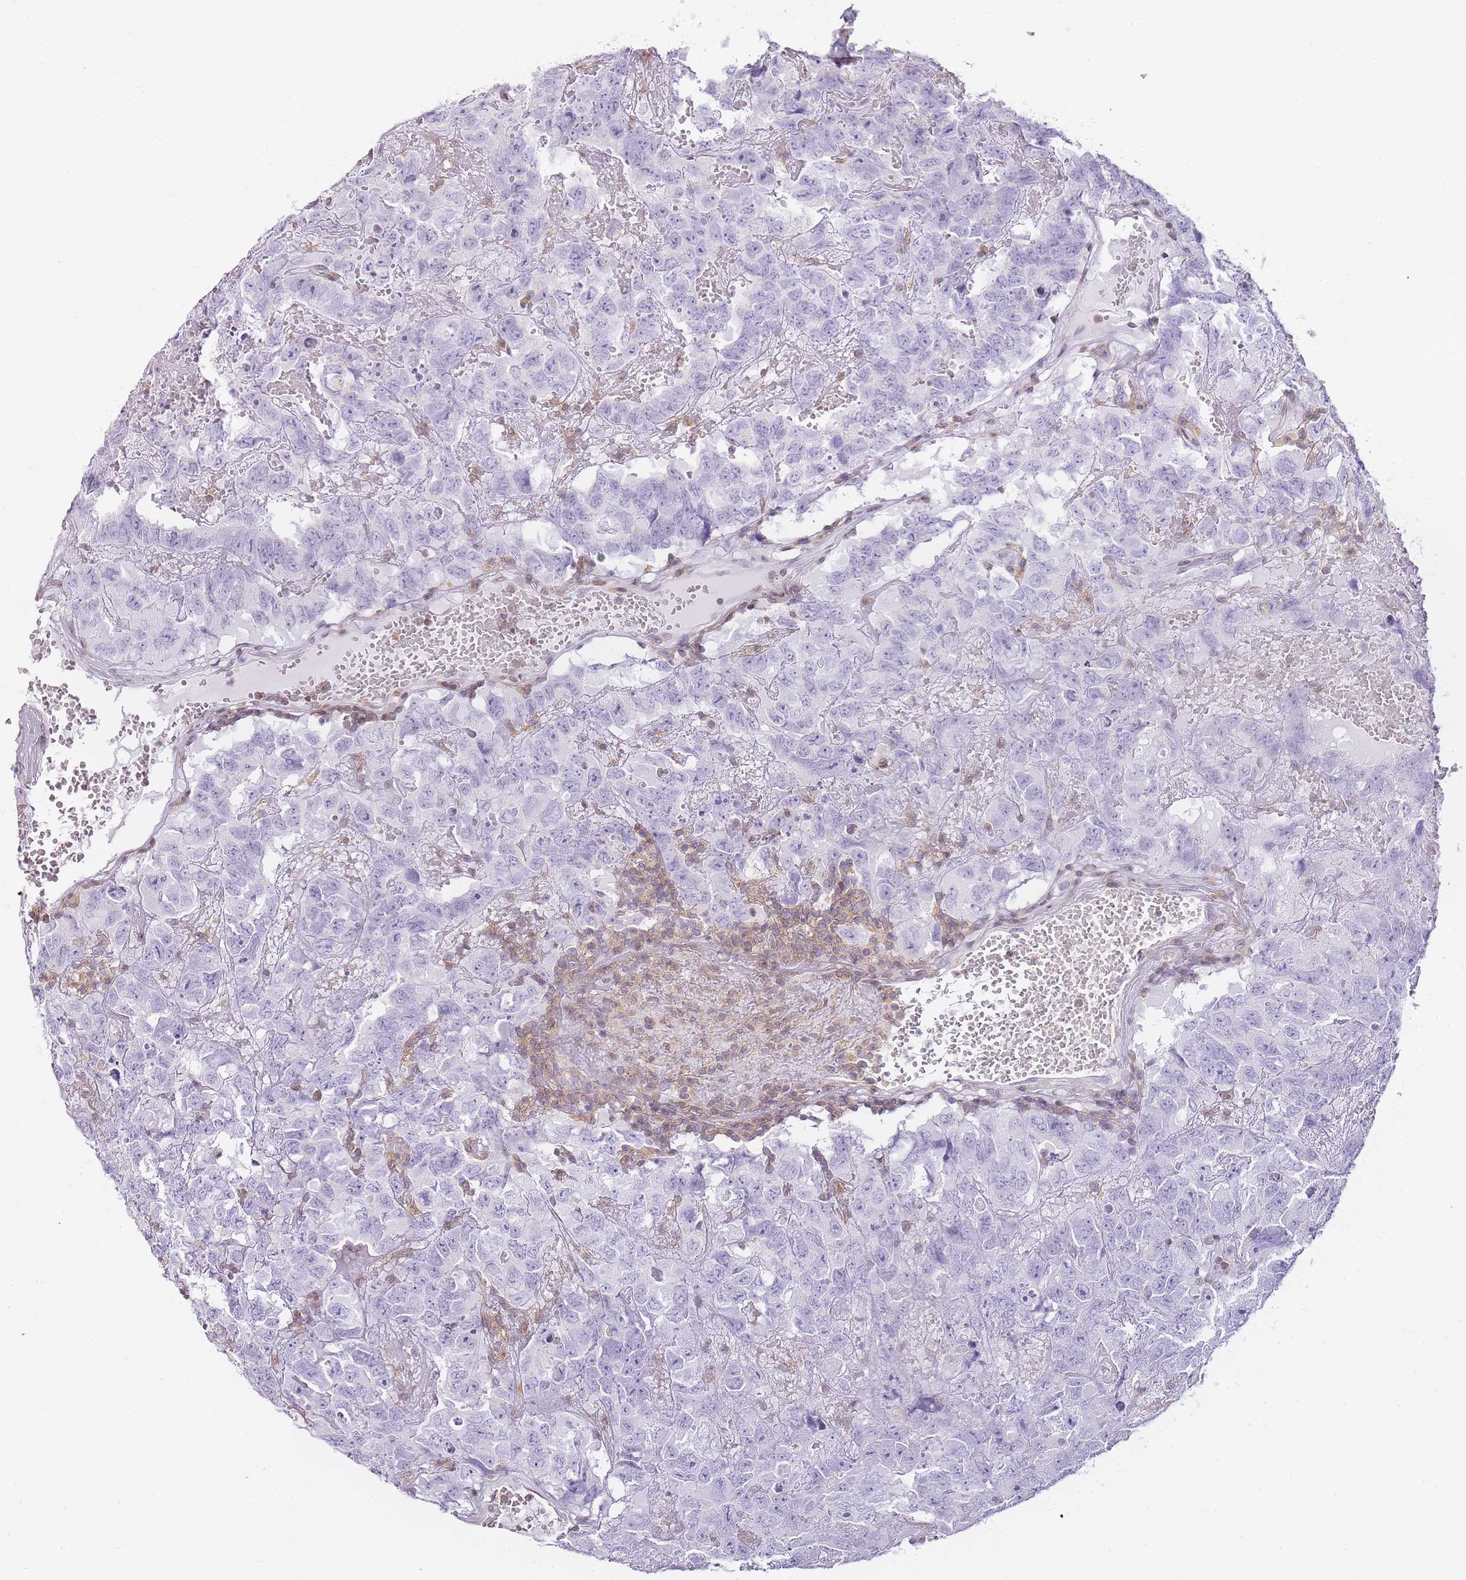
{"staining": {"intensity": "negative", "quantity": "none", "location": "none"}, "tissue": "testis cancer", "cell_type": "Tumor cells", "image_type": "cancer", "snomed": [{"axis": "morphology", "description": "Carcinoma, Embryonal, NOS"}, {"axis": "topography", "description": "Testis"}], "caption": "IHC of human testis embryonal carcinoma reveals no staining in tumor cells.", "gene": "JAKMIP1", "patient": {"sex": "male", "age": 45}}